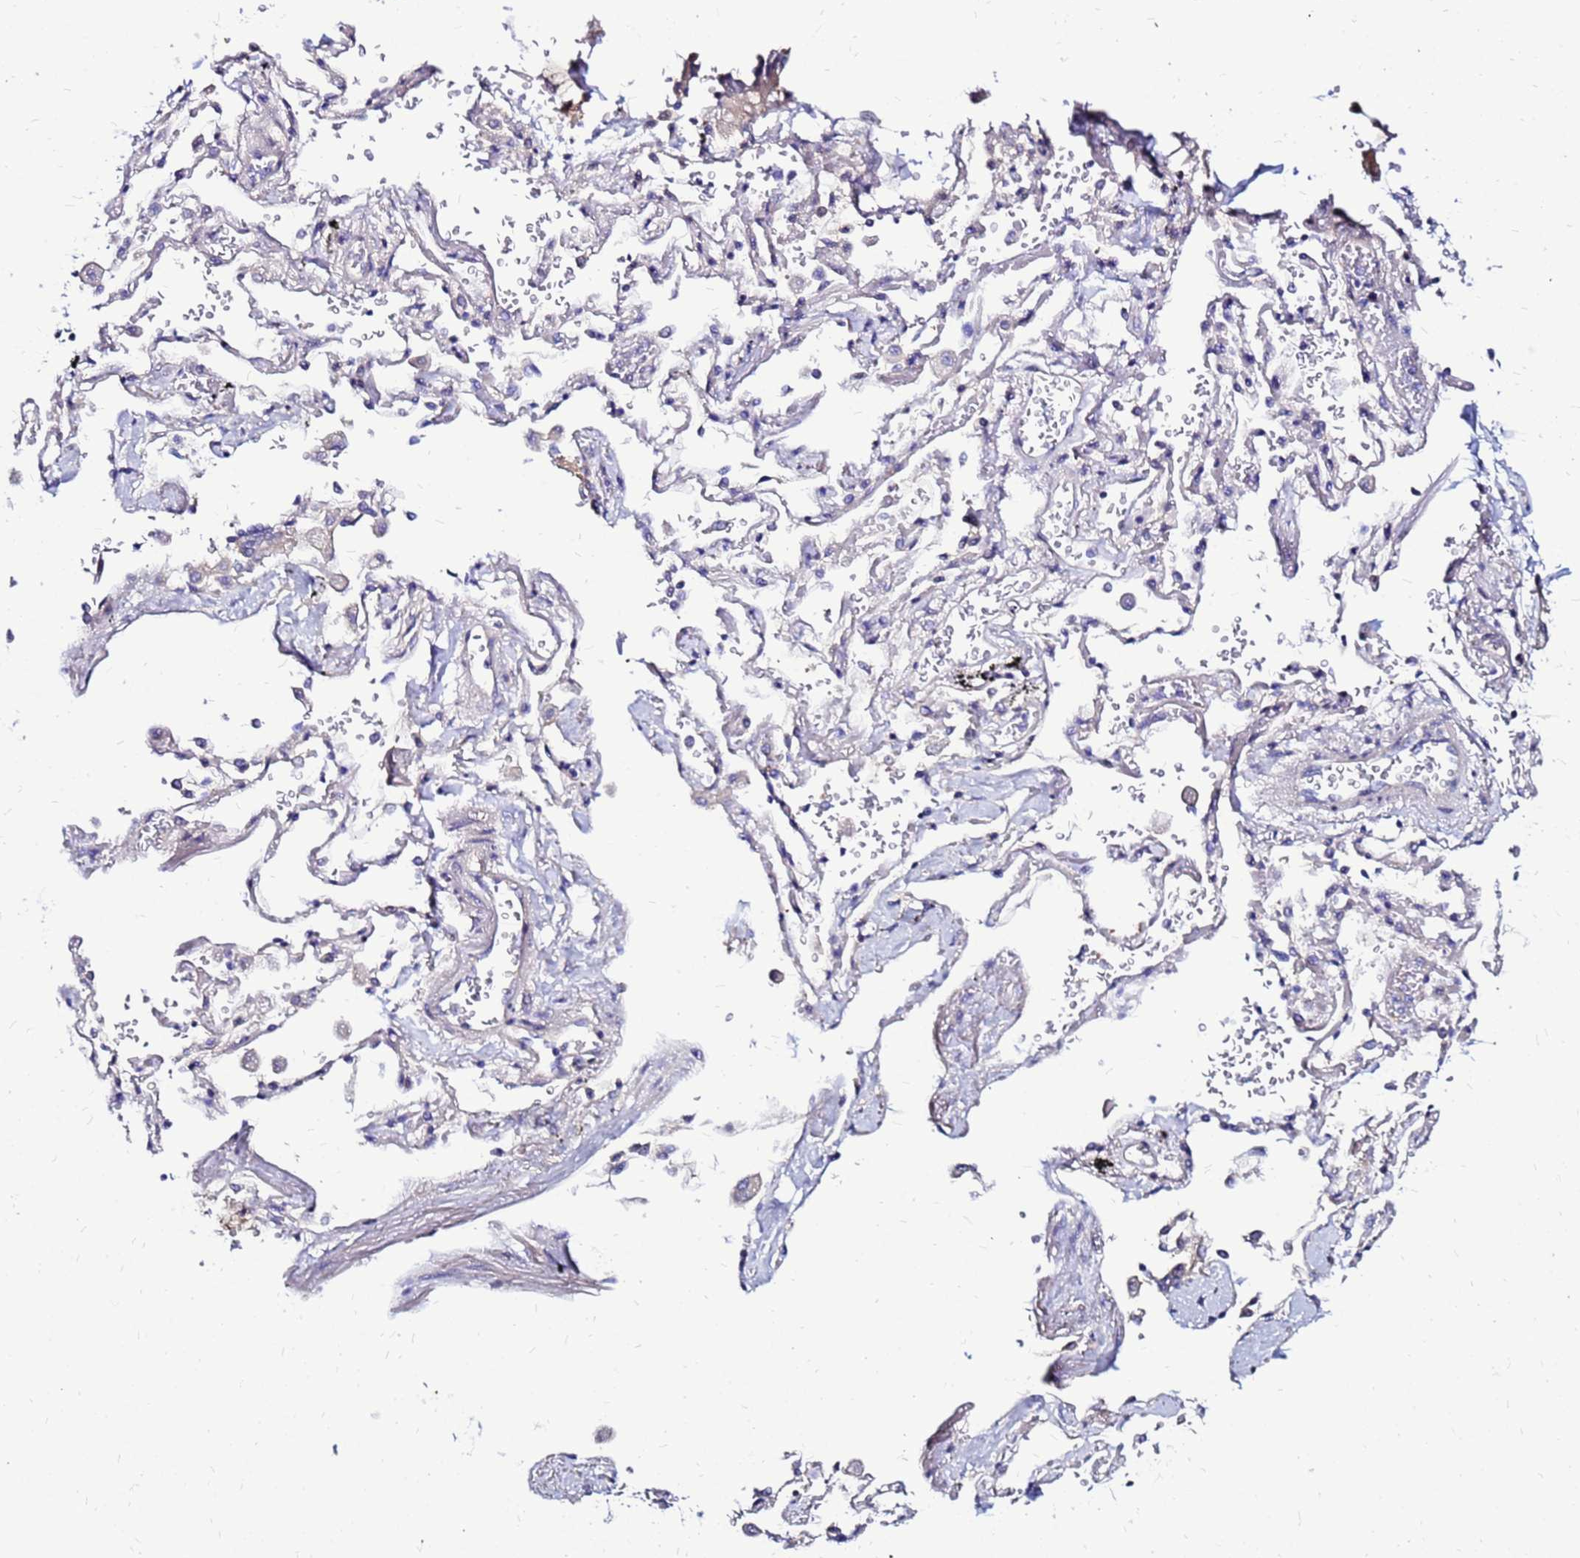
{"staining": {"intensity": "negative", "quantity": "none", "location": "none"}, "tissue": "adipose tissue", "cell_type": "Adipocytes", "image_type": "normal", "snomed": [{"axis": "morphology", "description": "Normal tissue, NOS"}, {"axis": "topography", "description": "Cartilage tissue"}], "caption": "Immunohistochemistry of unremarkable adipose tissue displays no staining in adipocytes.", "gene": "ARHGEF35", "patient": {"sex": "male", "age": 73}}